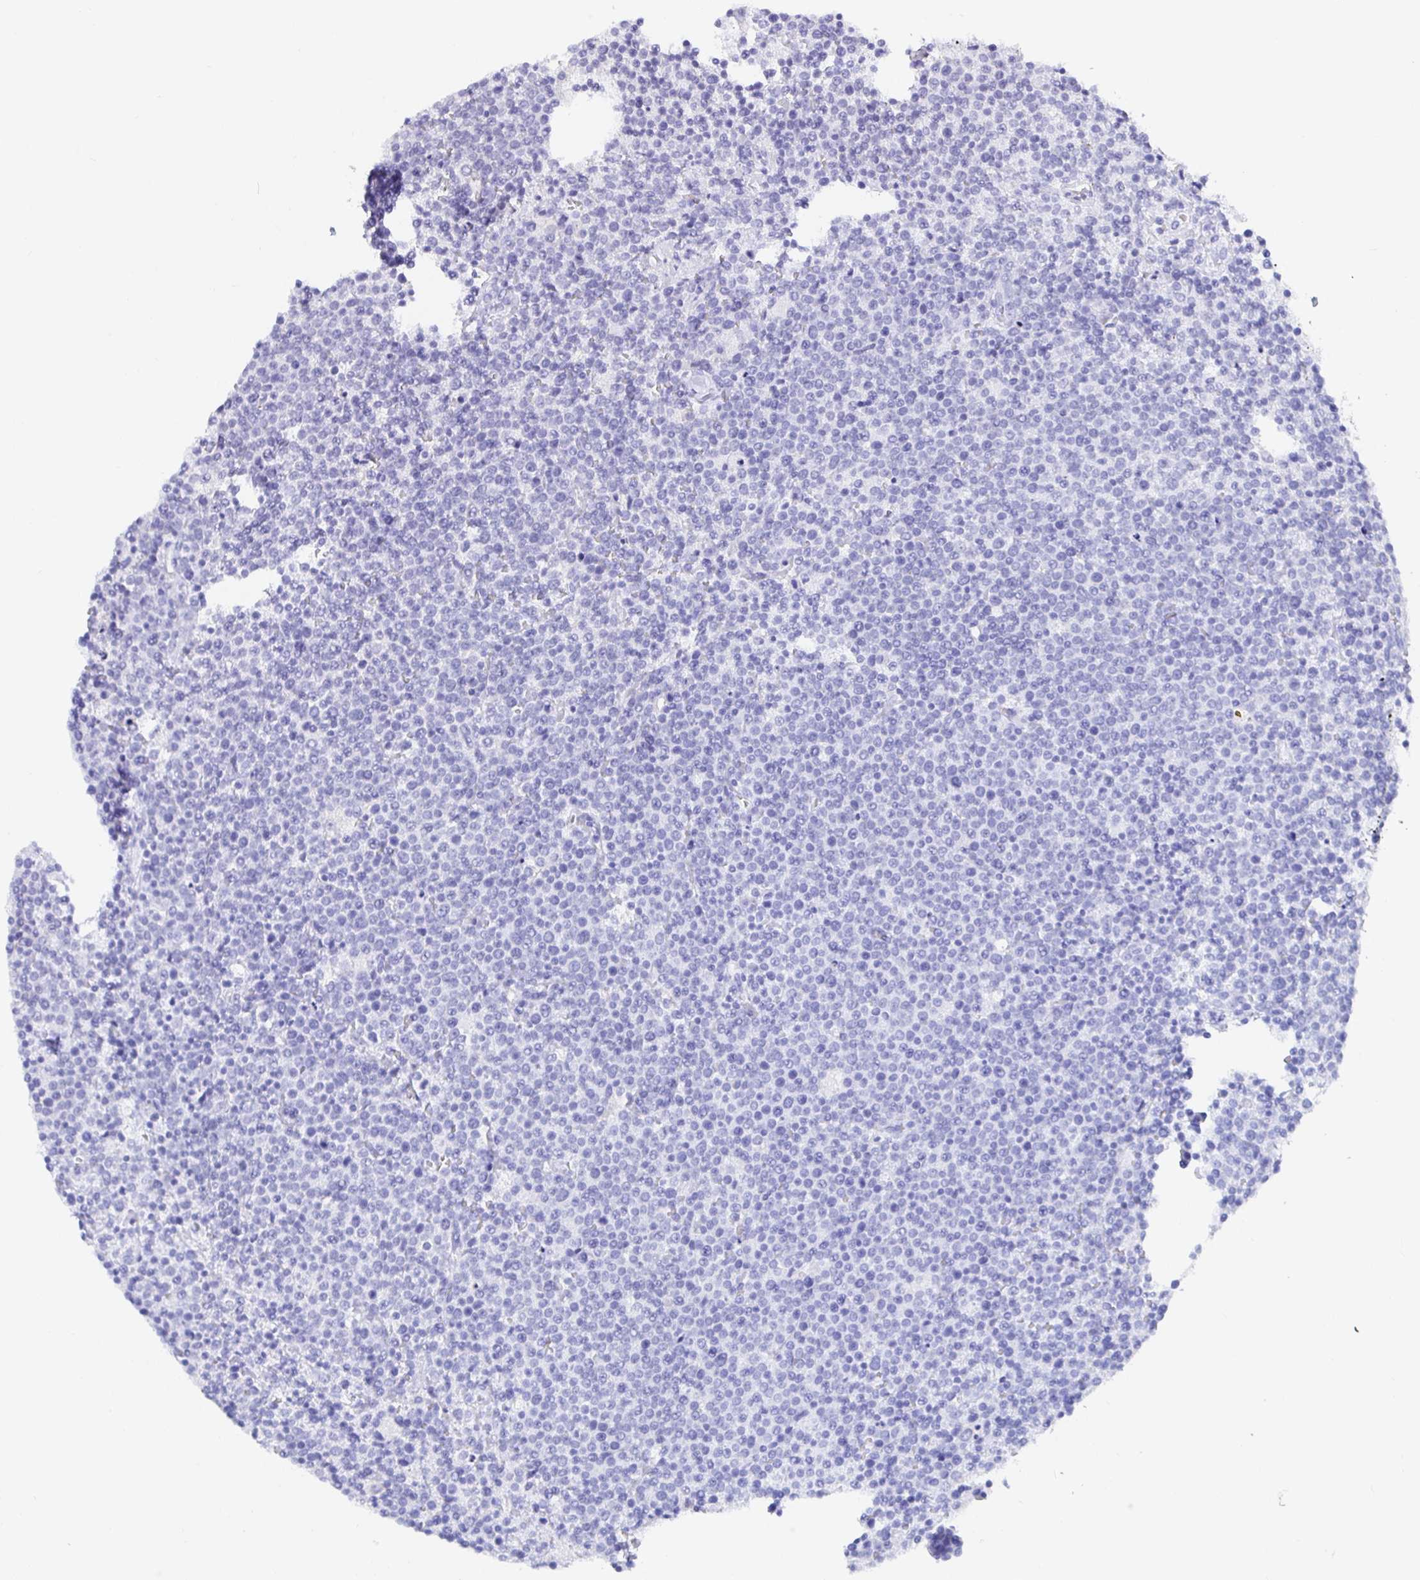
{"staining": {"intensity": "negative", "quantity": "none", "location": "none"}, "tissue": "lymphoma", "cell_type": "Tumor cells", "image_type": "cancer", "snomed": [{"axis": "morphology", "description": "Malignant lymphoma, non-Hodgkin's type, High grade"}, {"axis": "topography", "description": "Lymph node"}], "caption": "DAB (3,3'-diaminobenzidine) immunohistochemical staining of malignant lymphoma, non-Hodgkin's type (high-grade) shows no significant positivity in tumor cells. (DAB immunohistochemistry (IHC), high magnification).", "gene": "EZHIP", "patient": {"sex": "male", "age": 61}}